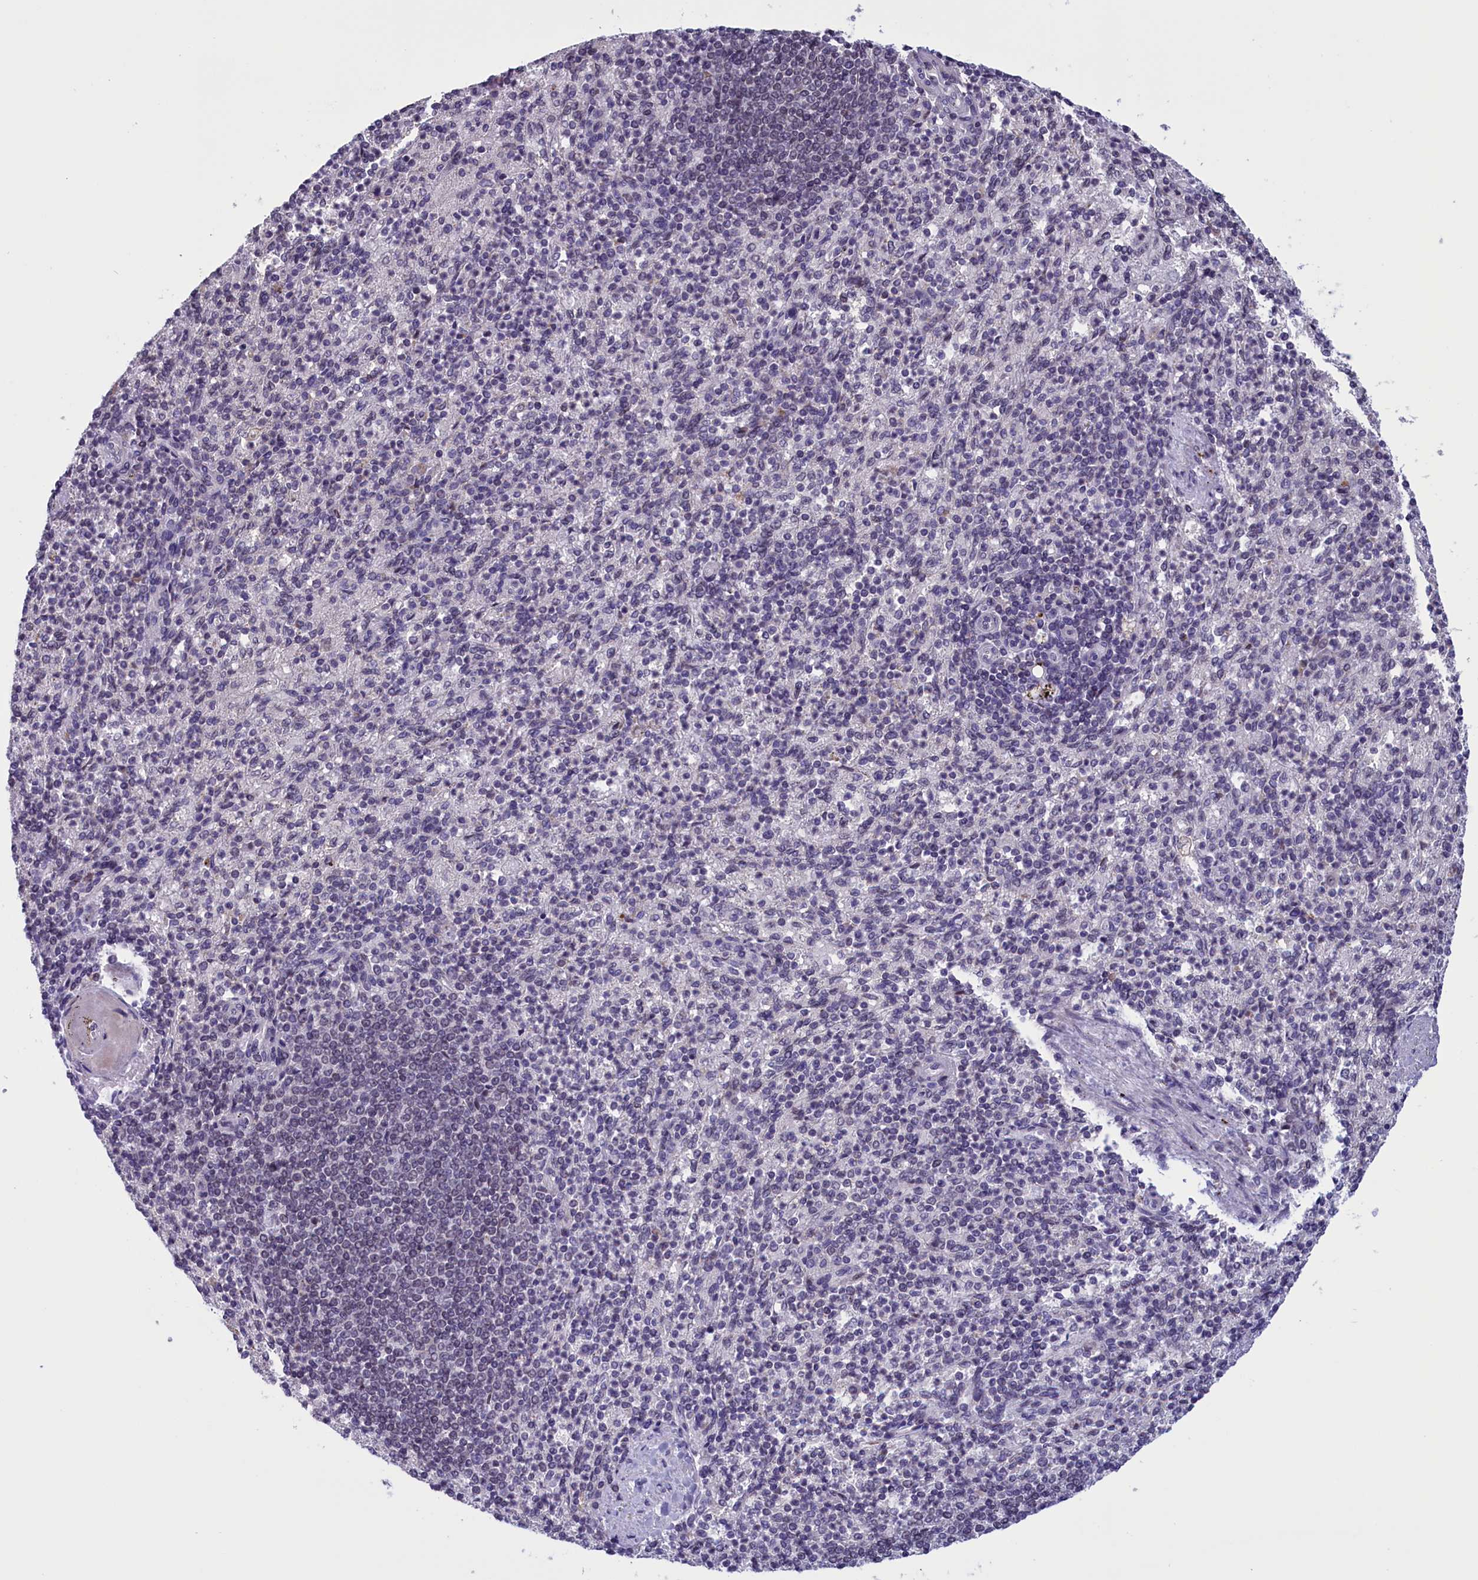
{"staining": {"intensity": "negative", "quantity": "none", "location": "none"}, "tissue": "spleen", "cell_type": "Cells in red pulp", "image_type": "normal", "snomed": [{"axis": "morphology", "description": "Normal tissue, NOS"}, {"axis": "topography", "description": "Spleen"}], "caption": "IHC photomicrograph of benign spleen: human spleen stained with DAB (3,3'-diaminobenzidine) shows no significant protein expression in cells in red pulp.", "gene": "PARS2", "patient": {"sex": "female", "age": 74}}